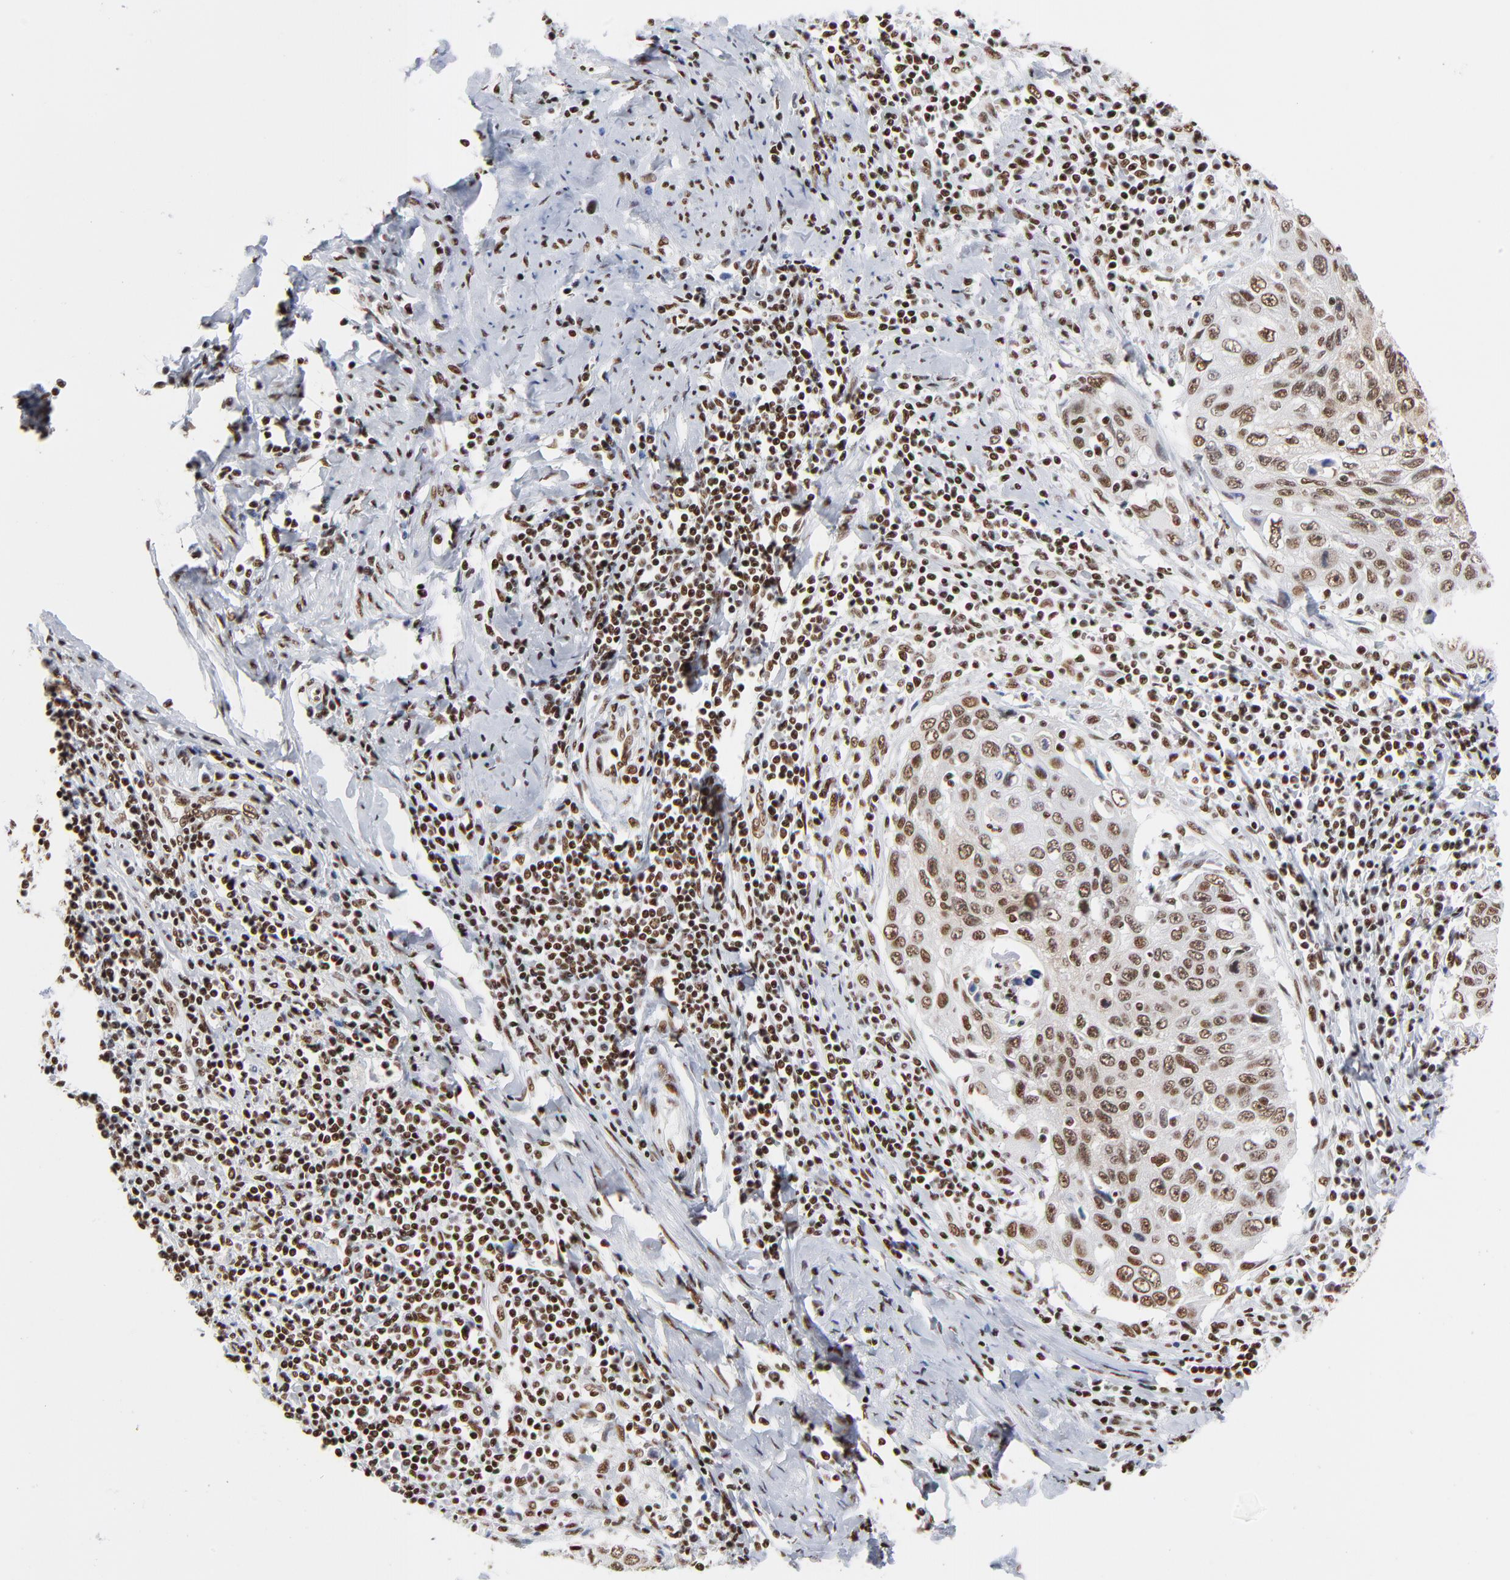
{"staining": {"intensity": "strong", "quantity": ">75%", "location": "nuclear"}, "tissue": "cervical cancer", "cell_type": "Tumor cells", "image_type": "cancer", "snomed": [{"axis": "morphology", "description": "Squamous cell carcinoma, NOS"}, {"axis": "topography", "description": "Cervix"}], "caption": "A brown stain shows strong nuclear positivity of a protein in cervical cancer tumor cells. (Stains: DAB in brown, nuclei in blue, Microscopy: brightfield microscopy at high magnification).", "gene": "CREB1", "patient": {"sex": "female", "age": 53}}